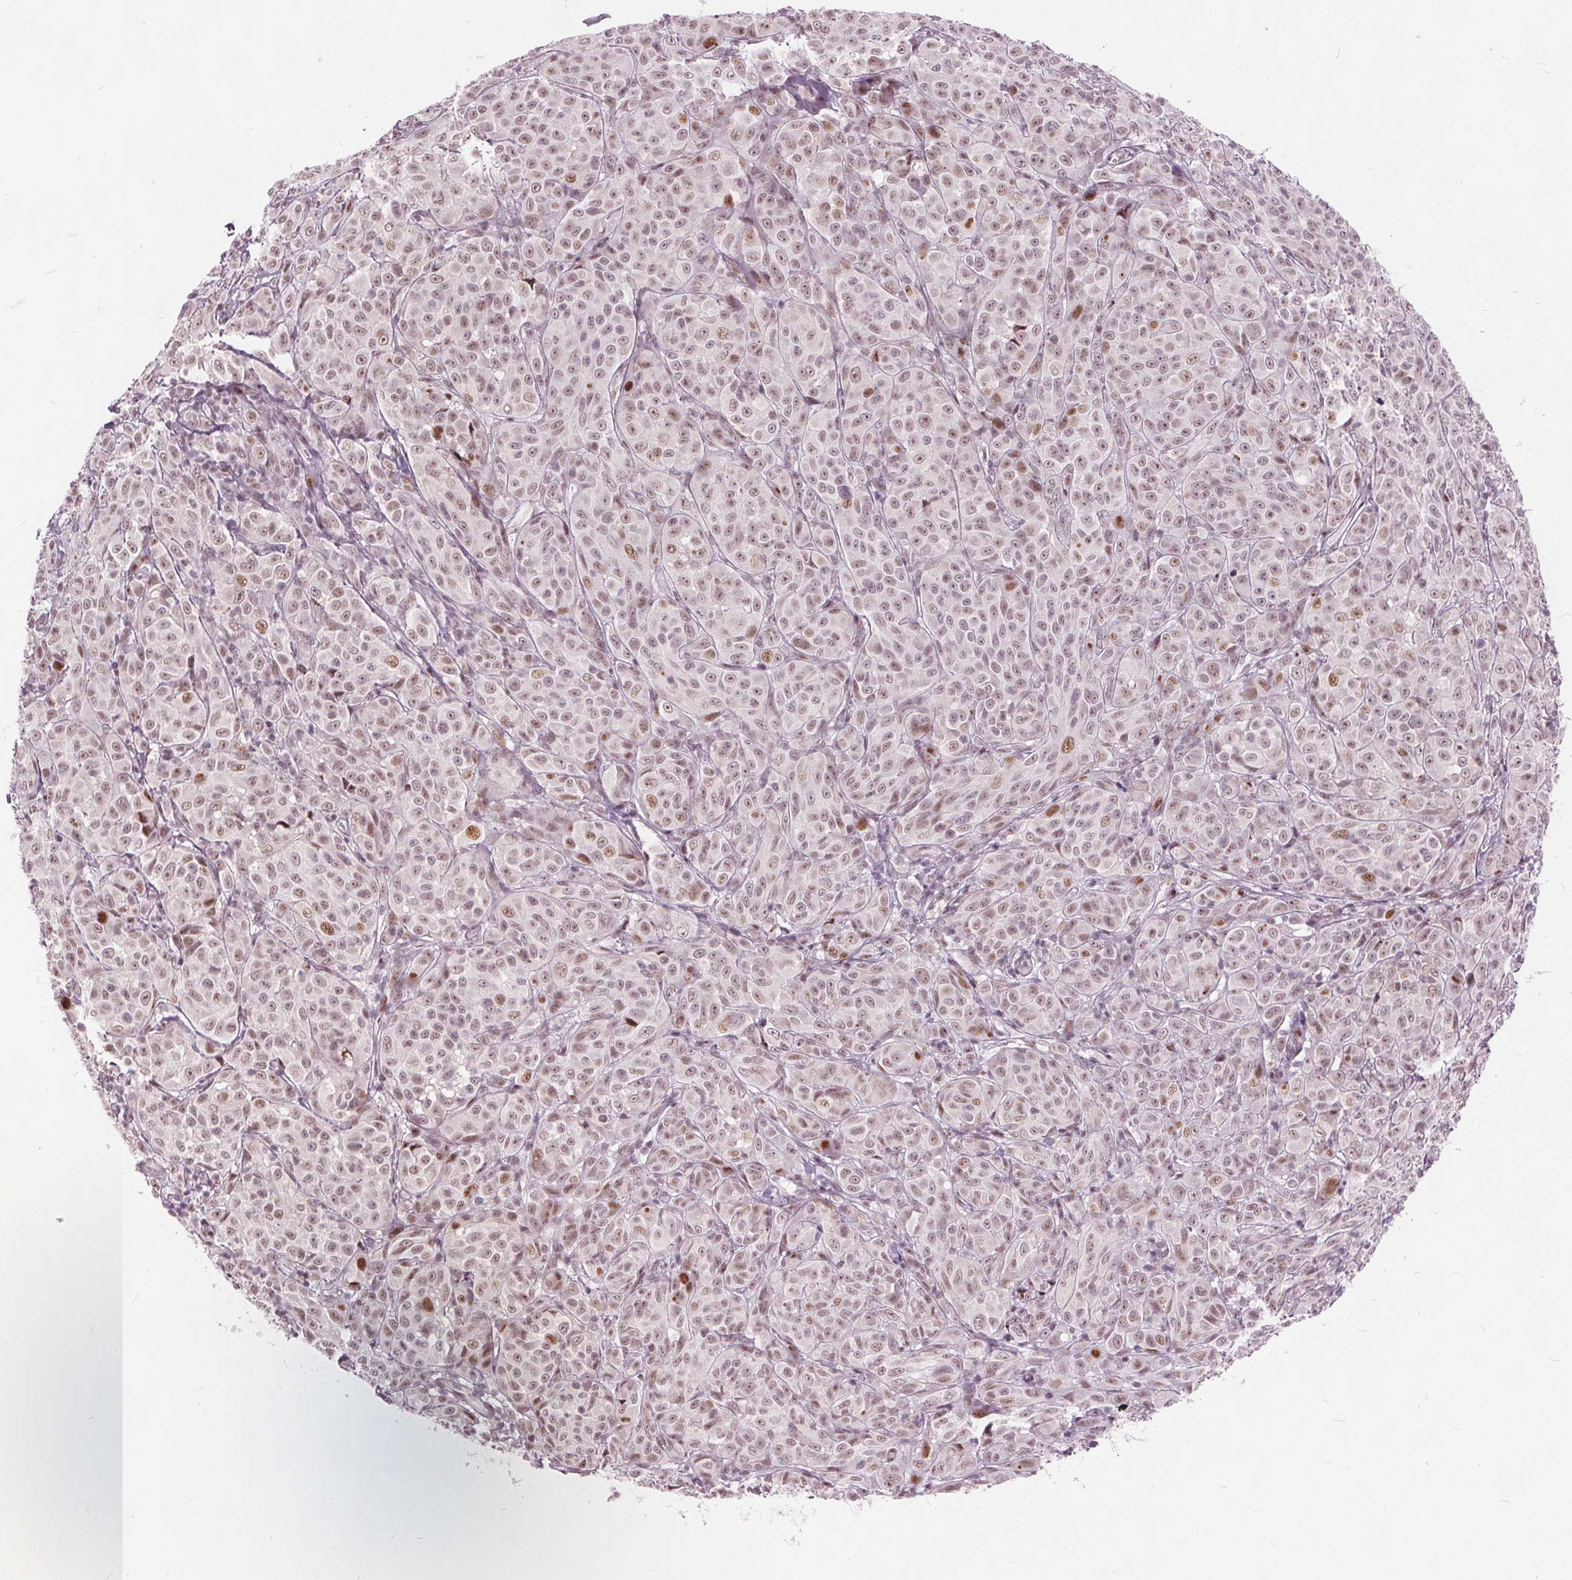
{"staining": {"intensity": "moderate", "quantity": ">75%", "location": "nuclear"}, "tissue": "melanoma", "cell_type": "Tumor cells", "image_type": "cancer", "snomed": [{"axis": "morphology", "description": "Malignant melanoma, NOS"}, {"axis": "topography", "description": "Skin"}], "caption": "Protein expression analysis of human melanoma reveals moderate nuclear positivity in approximately >75% of tumor cells. The staining was performed using DAB, with brown indicating positive protein expression. Nuclei are stained blue with hematoxylin.", "gene": "TTC34", "patient": {"sex": "male", "age": 89}}